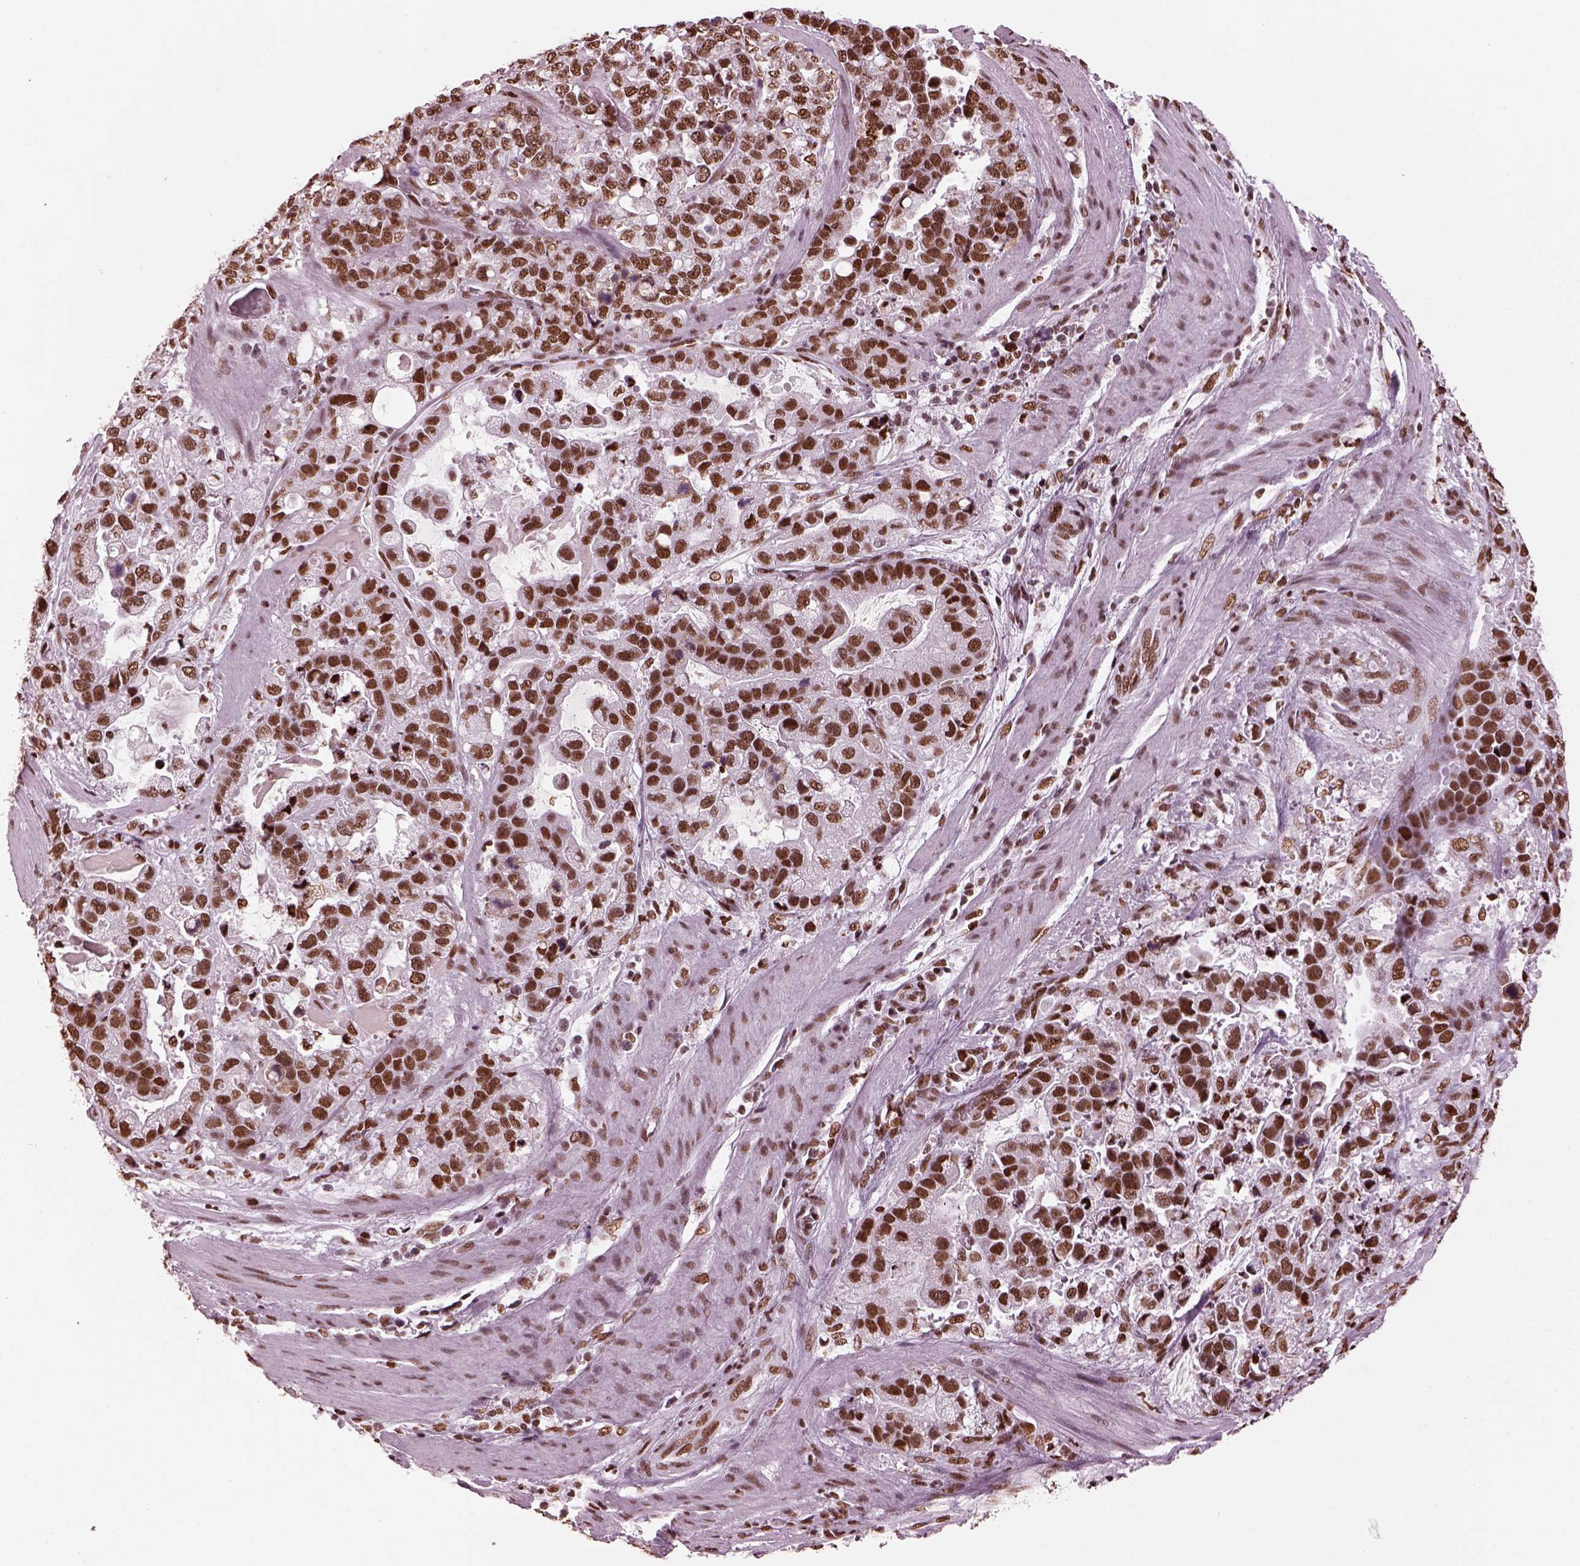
{"staining": {"intensity": "moderate", "quantity": ">75%", "location": "nuclear"}, "tissue": "stomach cancer", "cell_type": "Tumor cells", "image_type": "cancer", "snomed": [{"axis": "morphology", "description": "Adenocarcinoma, NOS"}, {"axis": "topography", "description": "Stomach"}], "caption": "Stomach cancer (adenocarcinoma) stained for a protein shows moderate nuclear positivity in tumor cells.", "gene": "CBFA2T3", "patient": {"sex": "male", "age": 59}}